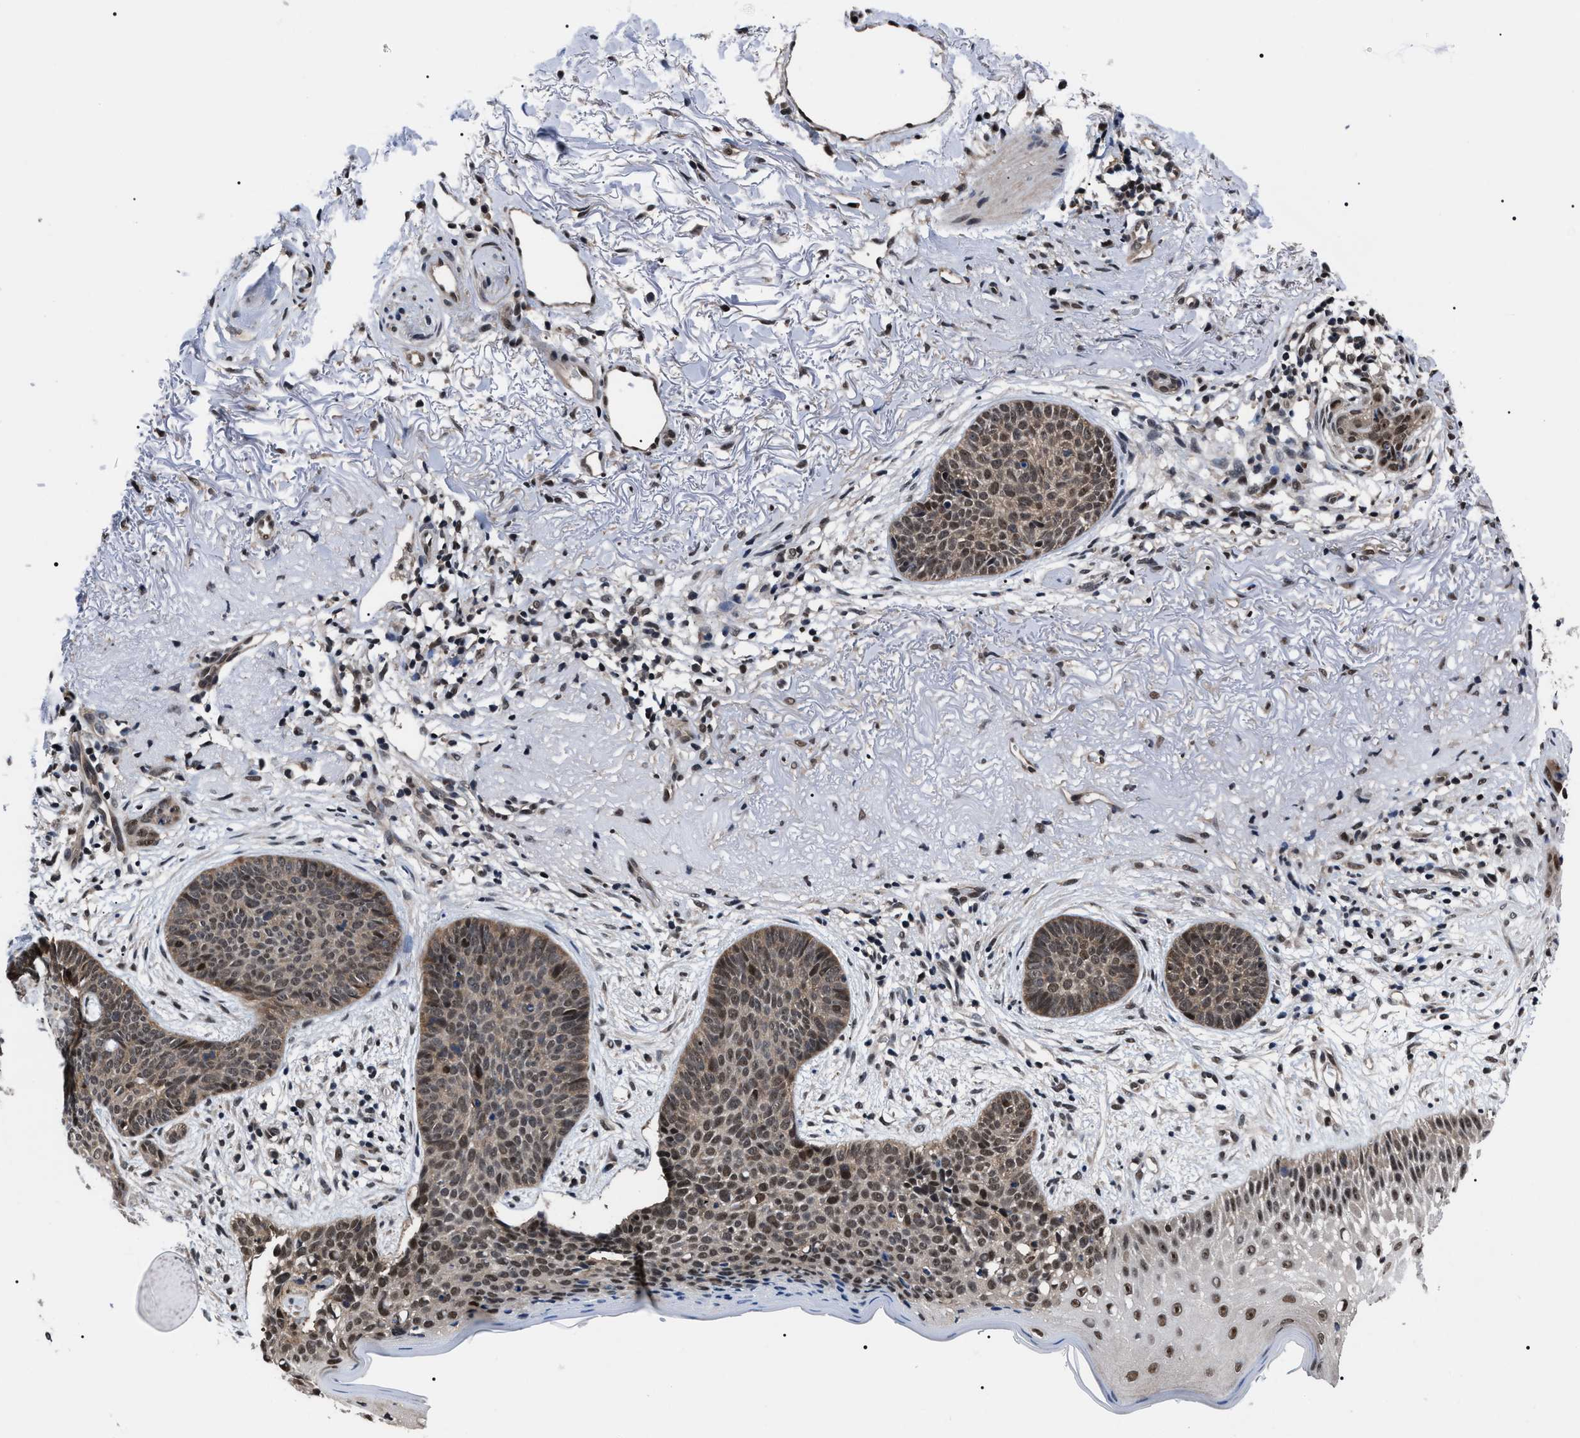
{"staining": {"intensity": "weak", "quantity": ">75%", "location": "cytoplasmic/membranous,nuclear"}, "tissue": "skin cancer", "cell_type": "Tumor cells", "image_type": "cancer", "snomed": [{"axis": "morphology", "description": "Normal tissue, NOS"}, {"axis": "morphology", "description": "Basal cell carcinoma"}, {"axis": "topography", "description": "Skin"}], "caption": "Brown immunohistochemical staining in human basal cell carcinoma (skin) demonstrates weak cytoplasmic/membranous and nuclear expression in approximately >75% of tumor cells.", "gene": "CSNK2A1", "patient": {"sex": "female", "age": 70}}